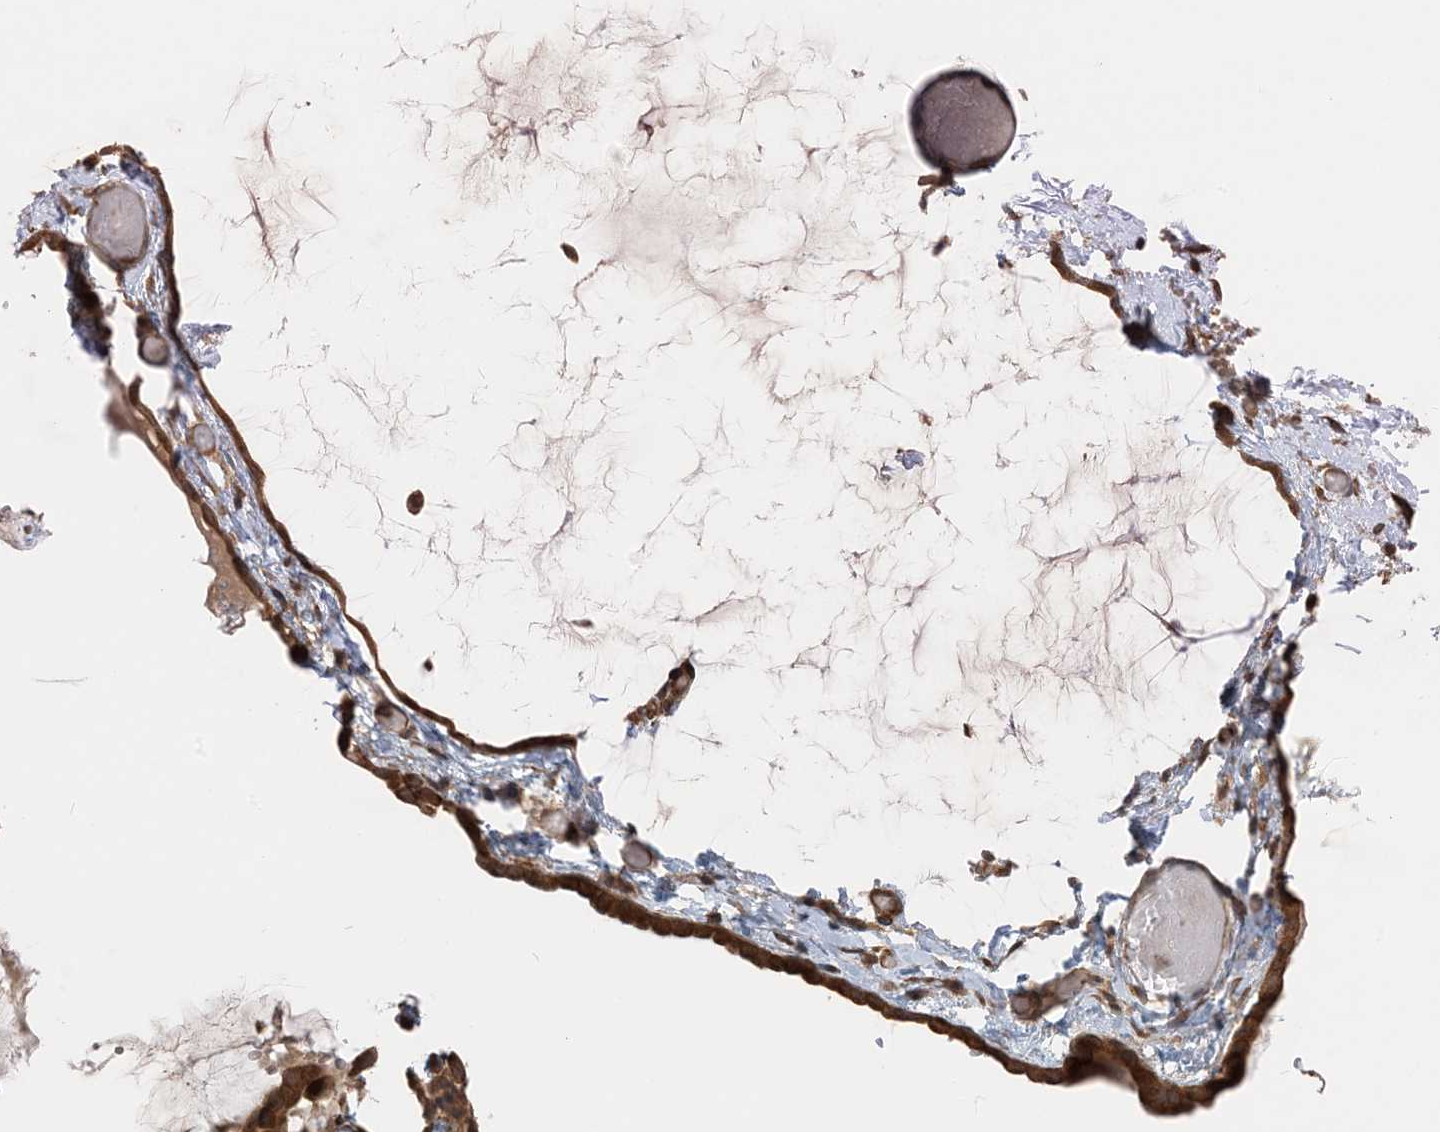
{"staining": {"intensity": "strong", "quantity": ">75%", "location": "cytoplasmic/membranous"}, "tissue": "ovarian cancer", "cell_type": "Tumor cells", "image_type": "cancer", "snomed": [{"axis": "morphology", "description": "Cystadenocarcinoma, mucinous, NOS"}, {"axis": "topography", "description": "Ovary"}], "caption": "There is high levels of strong cytoplasmic/membranous staining in tumor cells of mucinous cystadenocarcinoma (ovarian), as demonstrated by immunohistochemical staining (brown color).", "gene": "ZBTB3", "patient": {"sex": "female", "age": 39}}